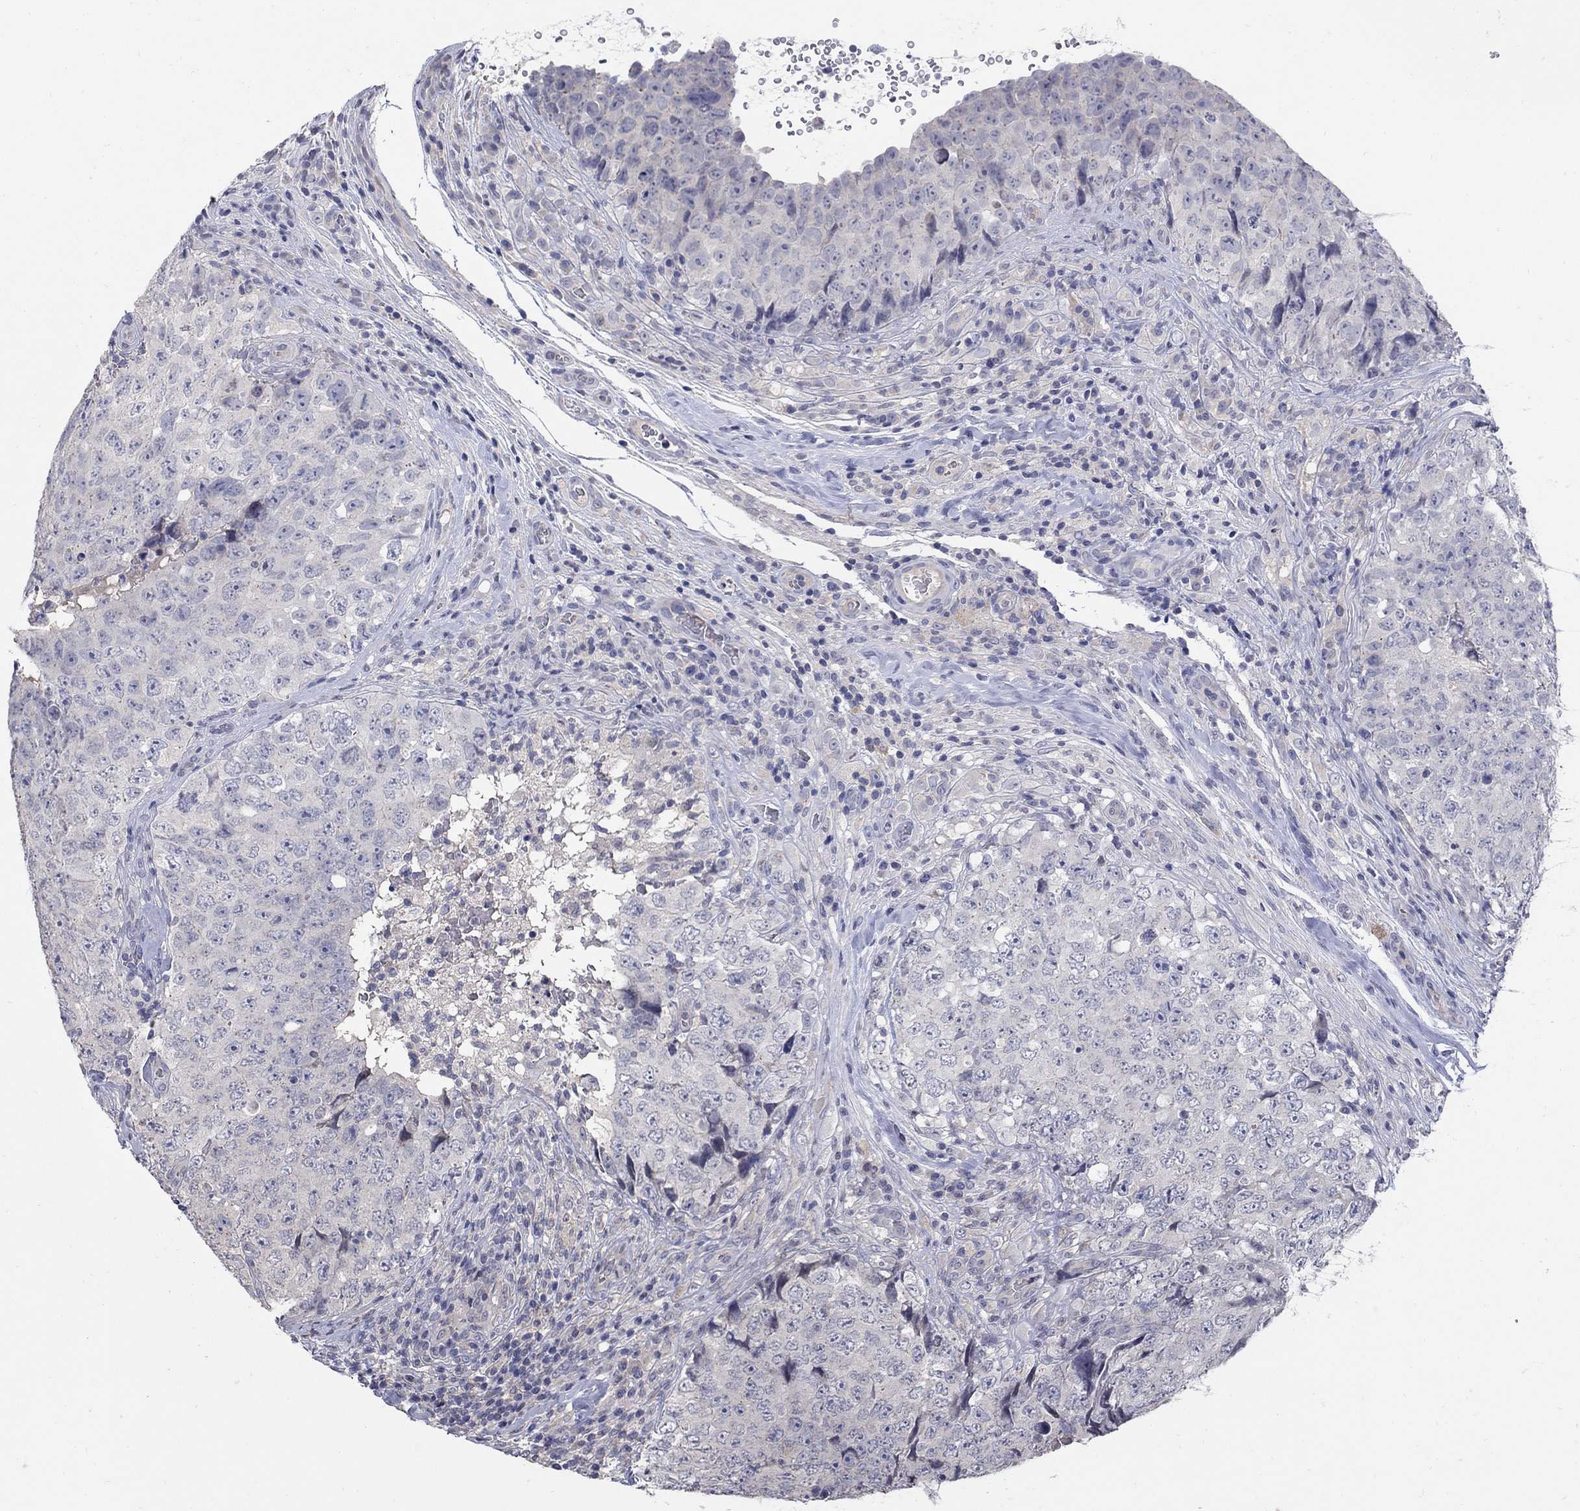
{"staining": {"intensity": "negative", "quantity": "none", "location": "none"}, "tissue": "testis cancer", "cell_type": "Tumor cells", "image_type": "cancer", "snomed": [{"axis": "morphology", "description": "Seminoma, NOS"}, {"axis": "topography", "description": "Testis"}], "caption": "Tumor cells show no significant positivity in testis cancer. (DAB immunohistochemistry with hematoxylin counter stain).", "gene": "CETN1", "patient": {"sex": "male", "age": 34}}